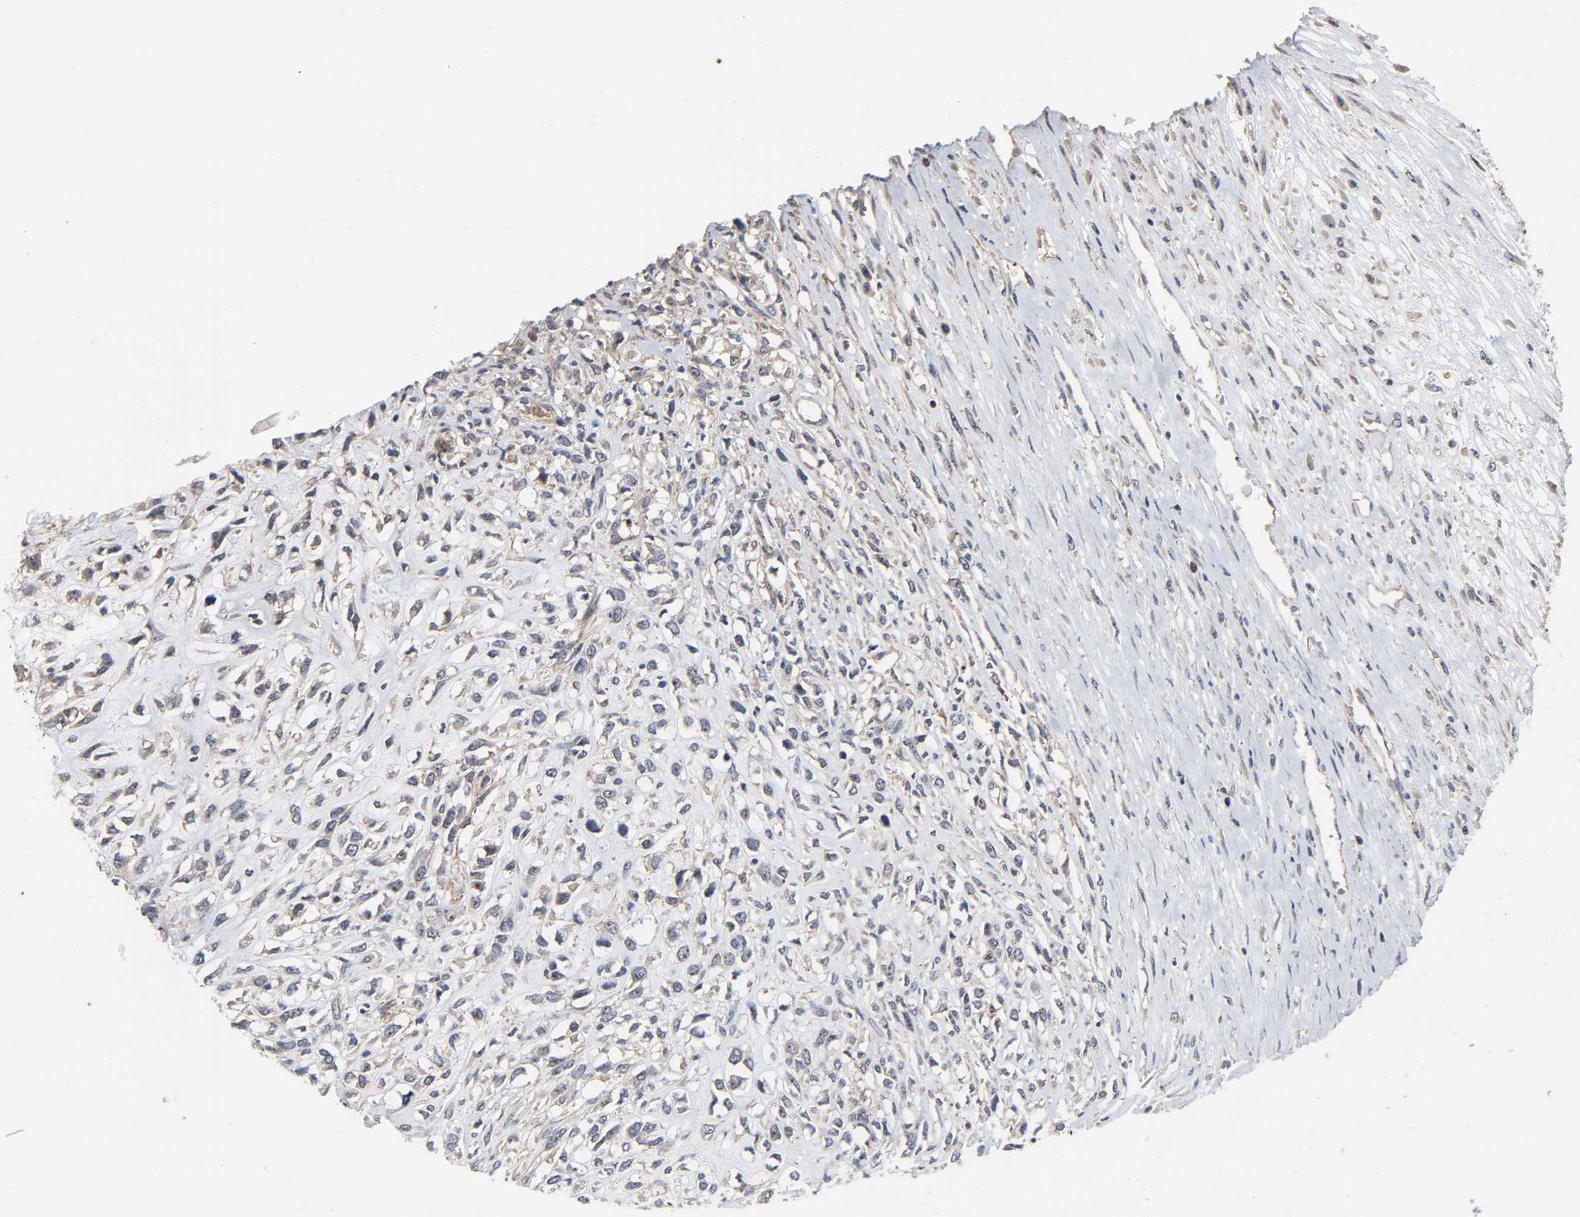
{"staining": {"intensity": "weak", "quantity": "25%-75%", "location": "cytoplasmic/membranous,nuclear"}, "tissue": "head and neck cancer", "cell_type": "Tumor cells", "image_type": "cancer", "snomed": [{"axis": "morphology", "description": "Necrosis, NOS"}, {"axis": "morphology", "description": "Neoplasm, malignant, NOS"}, {"axis": "topography", "description": "Salivary gland"}, {"axis": "topography", "description": "Head-Neck"}], "caption": "A brown stain labels weak cytoplasmic/membranous and nuclear staining of a protein in human head and neck cancer (neoplasm (malignant)) tumor cells. Nuclei are stained in blue.", "gene": "DDX10", "patient": {"sex": "male", "age": 43}}